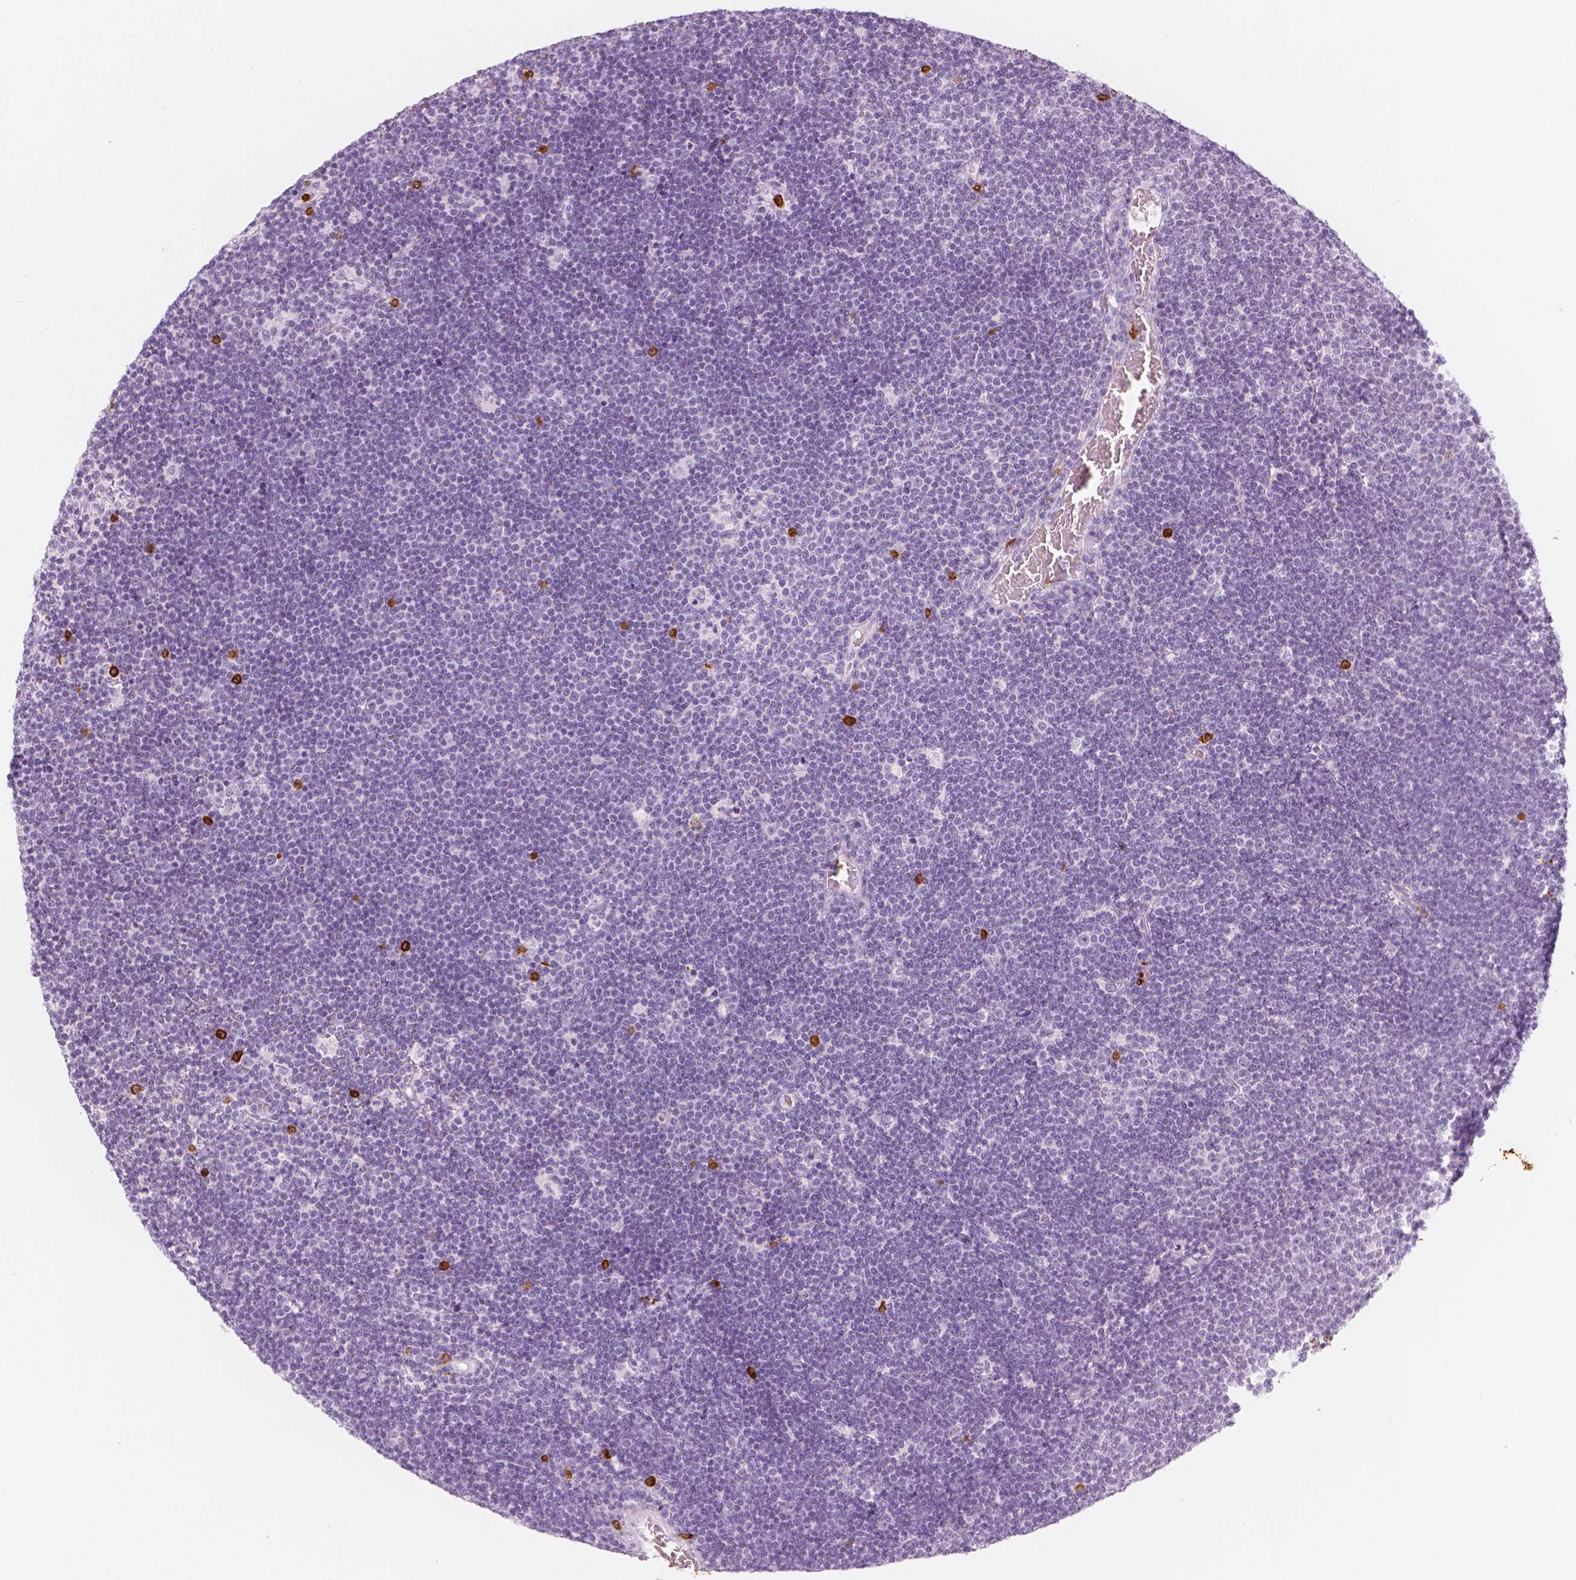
{"staining": {"intensity": "negative", "quantity": "none", "location": "none"}, "tissue": "lymphoma", "cell_type": "Tumor cells", "image_type": "cancer", "snomed": [{"axis": "morphology", "description": "Malignant lymphoma, non-Hodgkin's type, Low grade"}, {"axis": "topography", "description": "Brain"}], "caption": "A photomicrograph of human malignant lymphoma, non-Hodgkin's type (low-grade) is negative for staining in tumor cells.", "gene": "CES1", "patient": {"sex": "female", "age": 66}}